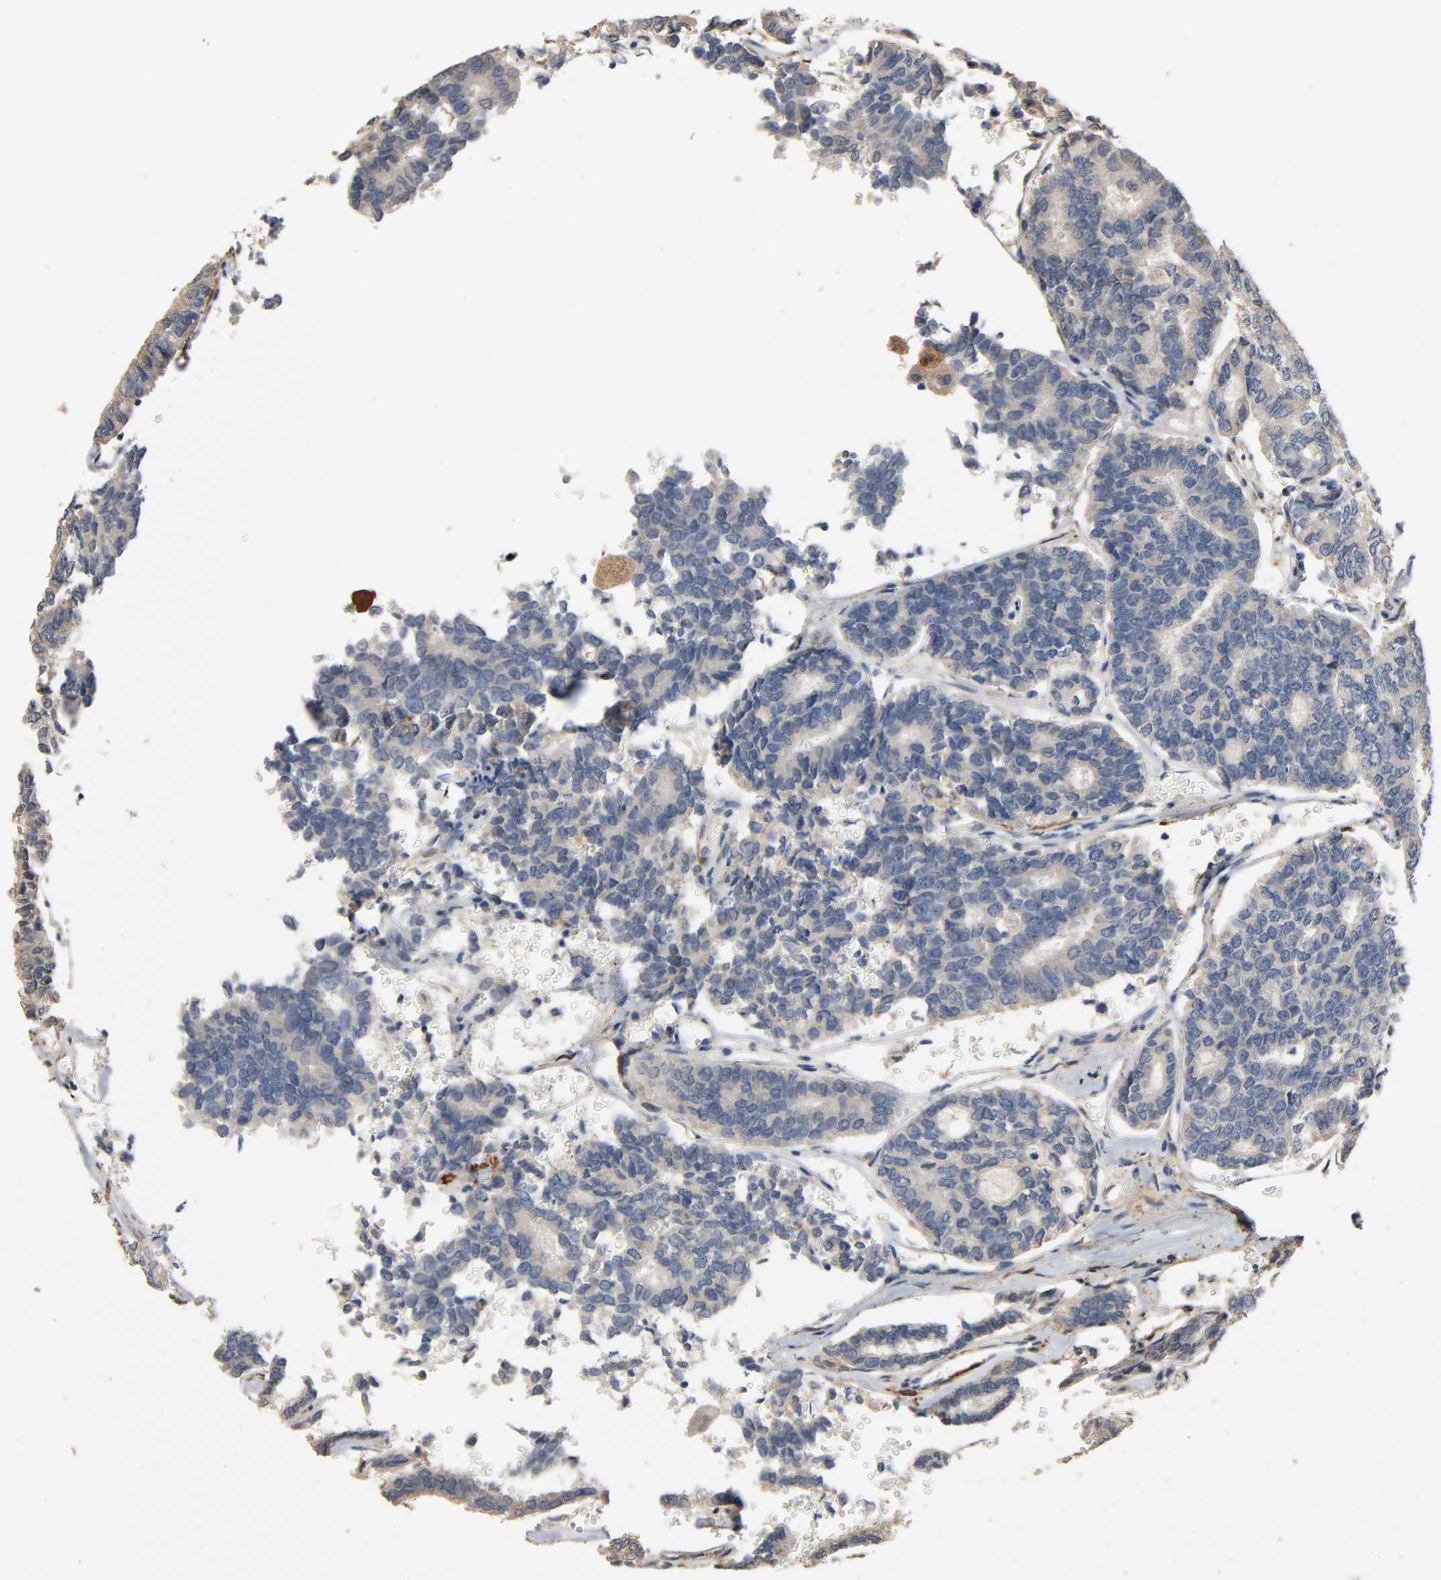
{"staining": {"intensity": "weak", "quantity": ">75%", "location": "cytoplasmic/membranous"}, "tissue": "thyroid cancer", "cell_type": "Tumor cells", "image_type": "cancer", "snomed": [{"axis": "morphology", "description": "Papillary adenocarcinoma, NOS"}, {"axis": "topography", "description": "Thyroid gland"}], "caption": "Immunohistochemical staining of papillary adenocarcinoma (thyroid) displays weak cytoplasmic/membranous protein positivity in about >75% of tumor cells. (Brightfield microscopy of DAB IHC at high magnification).", "gene": "GSTA3", "patient": {"sex": "female", "age": 35}}